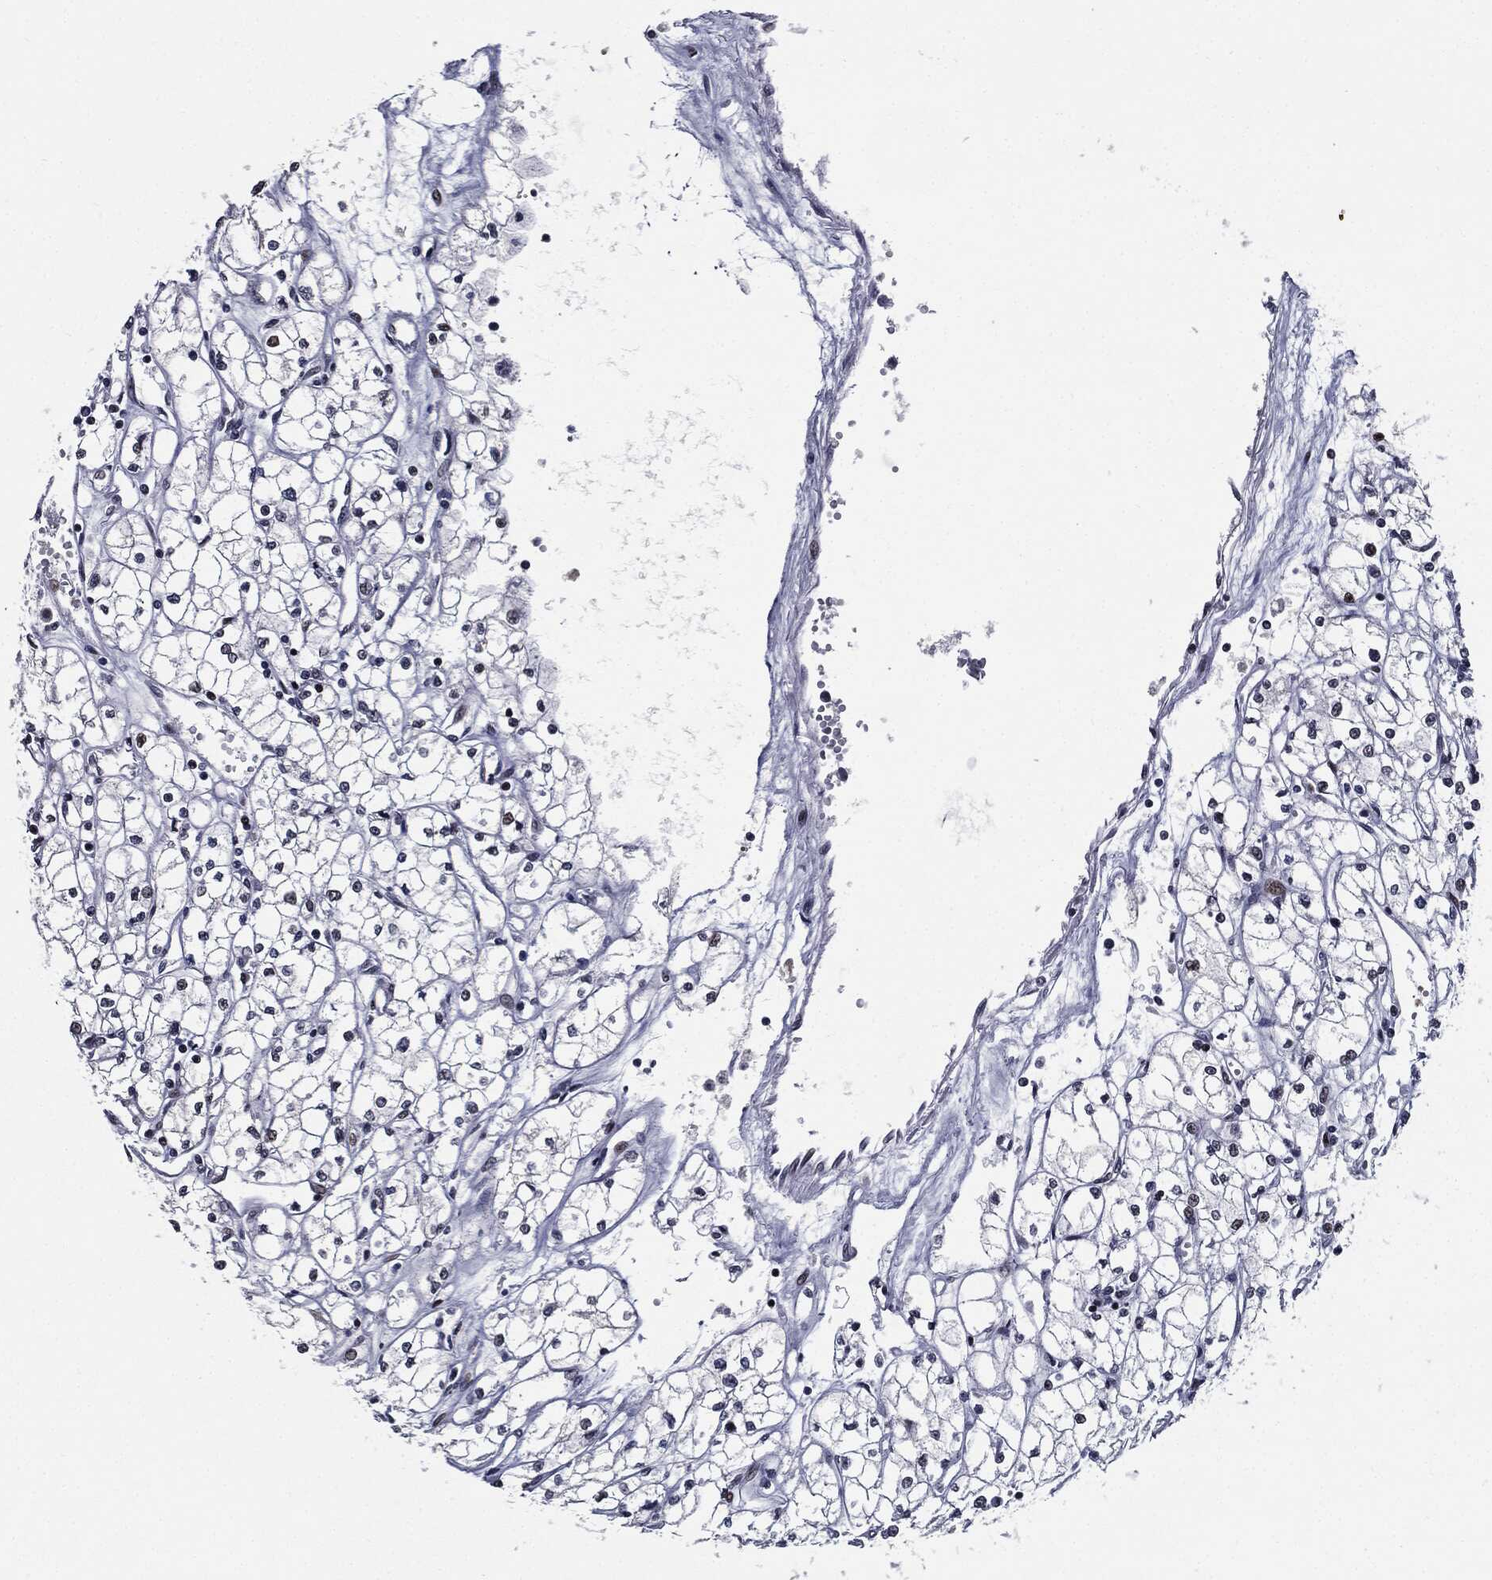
{"staining": {"intensity": "negative", "quantity": "none", "location": "none"}, "tissue": "renal cancer", "cell_type": "Tumor cells", "image_type": "cancer", "snomed": [{"axis": "morphology", "description": "Adenocarcinoma, NOS"}, {"axis": "topography", "description": "Kidney"}], "caption": "Tumor cells are negative for brown protein staining in adenocarcinoma (renal).", "gene": "ZFP91", "patient": {"sex": "male", "age": 67}}